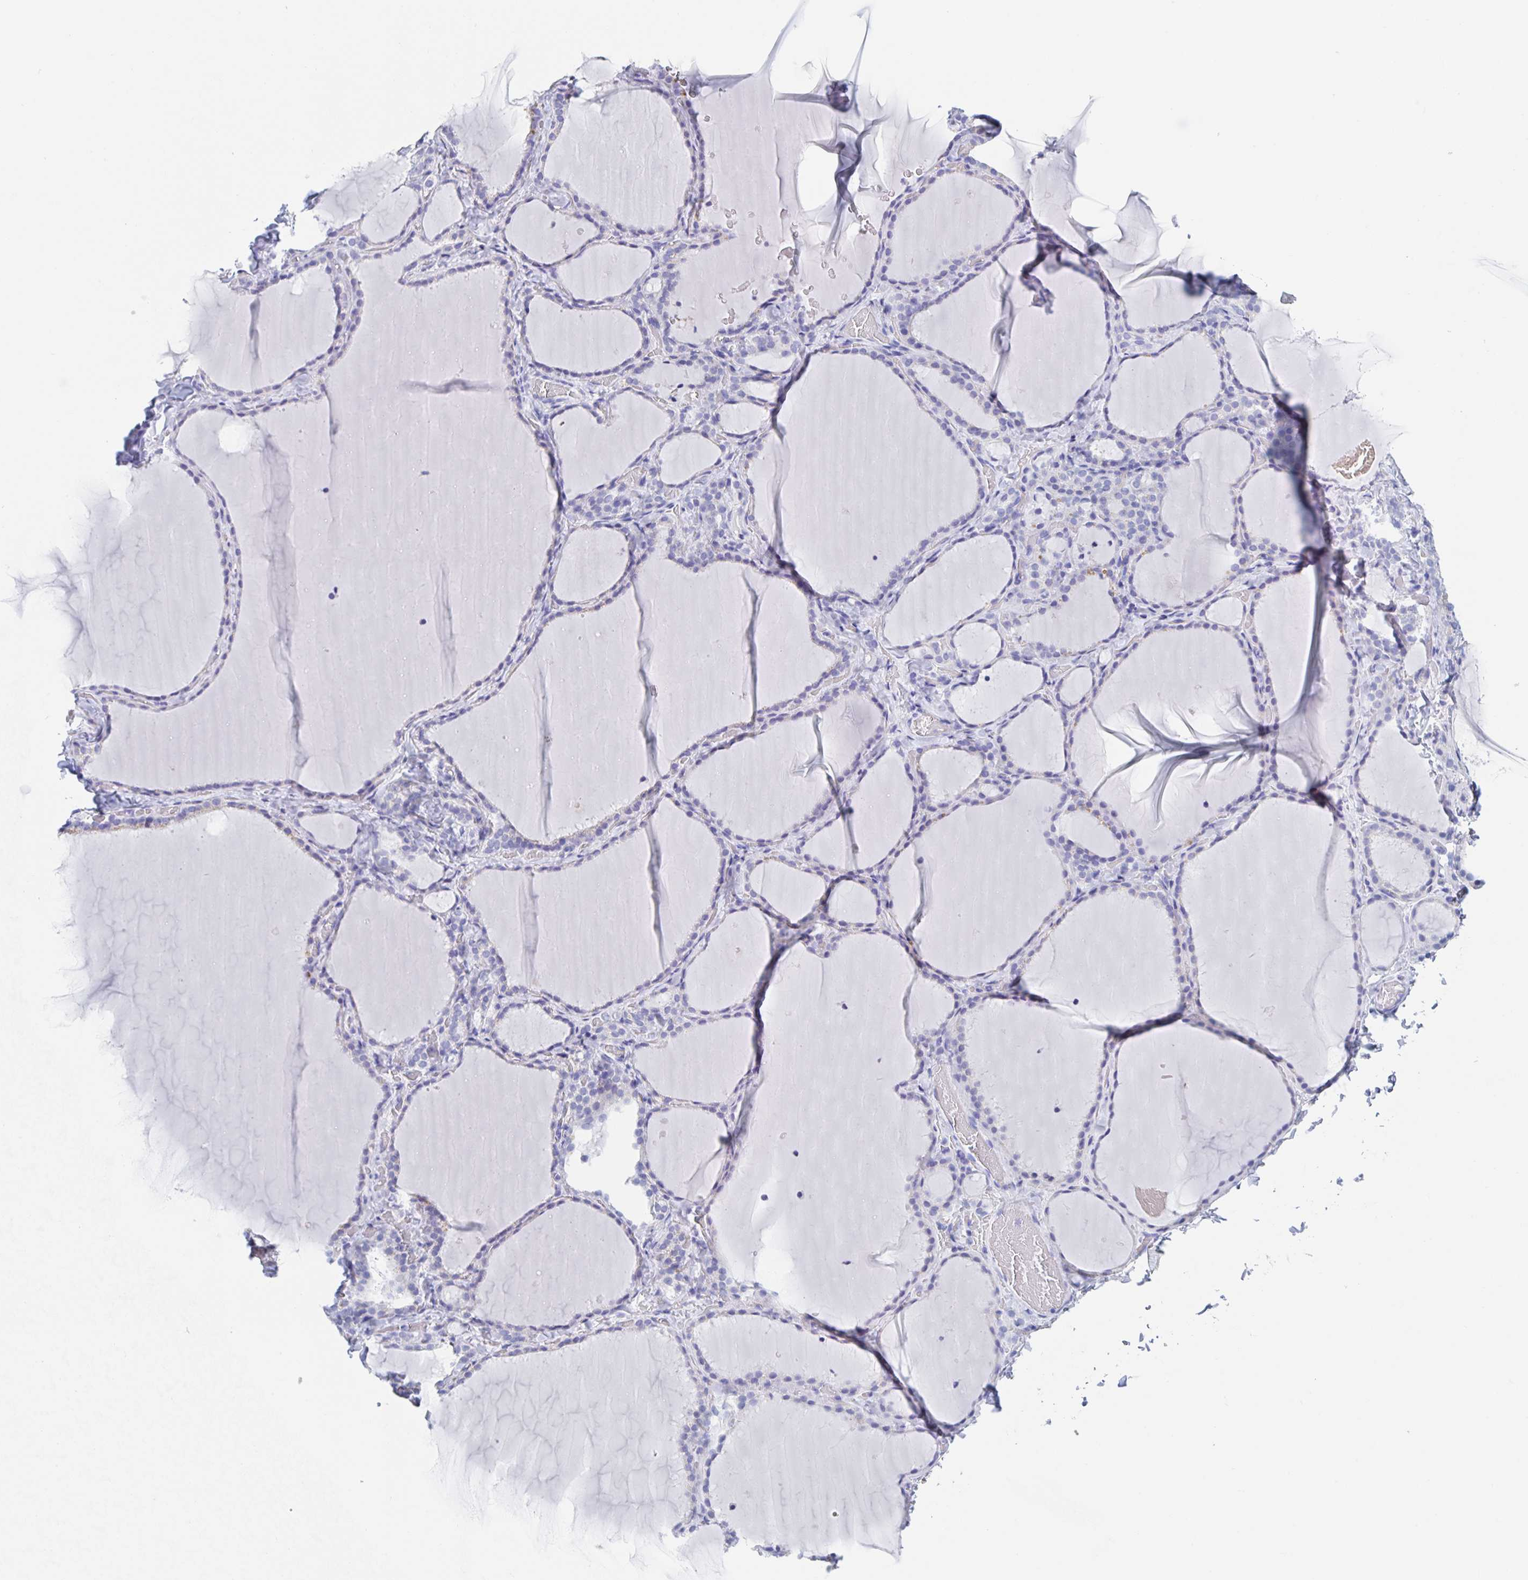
{"staining": {"intensity": "negative", "quantity": "none", "location": "none"}, "tissue": "thyroid gland", "cell_type": "Glandular cells", "image_type": "normal", "snomed": [{"axis": "morphology", "description": "Normal tissue, NOS"}, {"axis": "topography", "description": "Thyroid gland"}], "caption": "Immunohistochemistry photomicrograph of unremarkable thyroid gland: thyroid gland stained with DAB shows no significant protein staining in glandular cells. (DAB (3,3'-diaminobenzidine) immunohistochemistry, high magnification).", "gene": "DMBT1", "patient": {"sex": "female", "age": 22}}